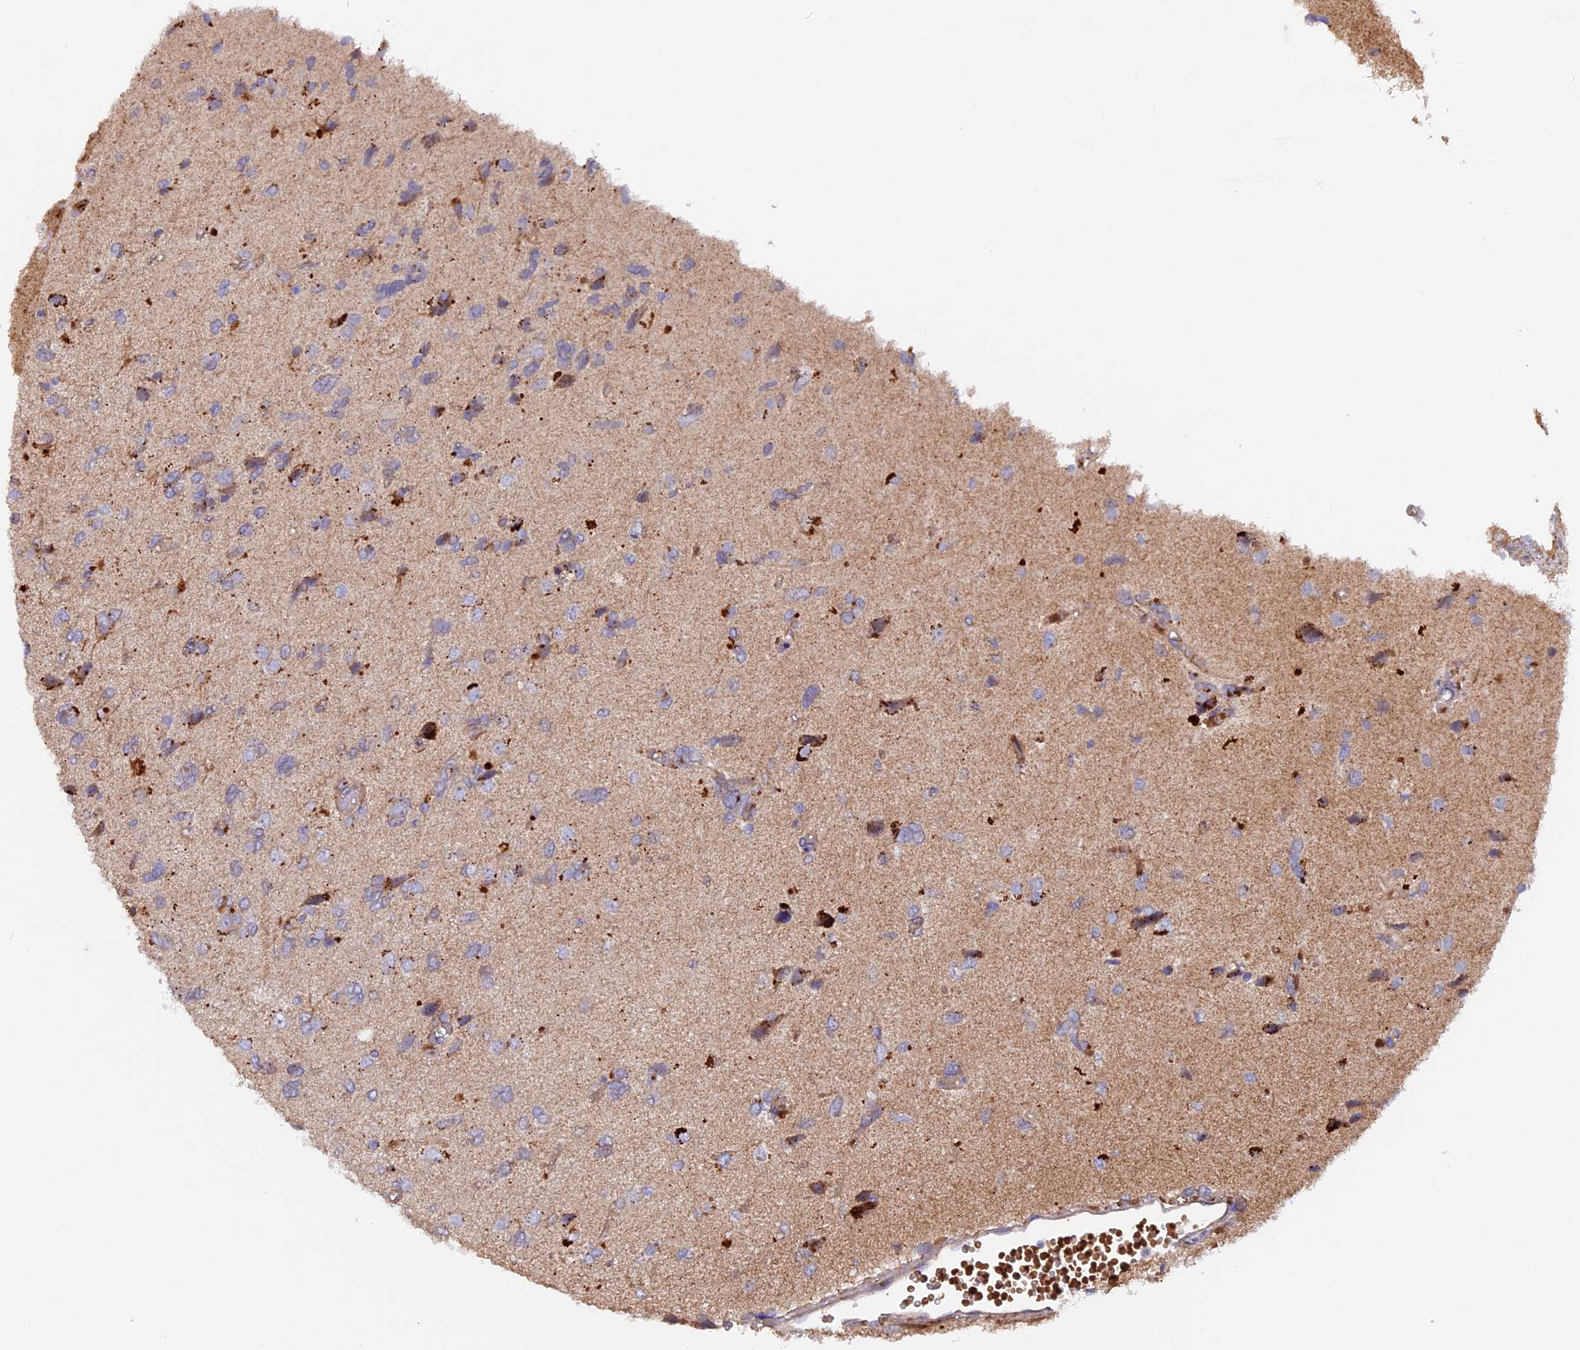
{"staining": {"intensity": "negative", "quantity": "none", "location": "none"}, "tissue": "glioma", "cell_type": "Tumor cells", "image_type": "cancer", "snomed": [{"axis": "morphology", "description": "Glioma, malignant, High grade"}, {"axis": "topography", "description": "Brain"}], "caption": "Immunohistochemistry (IHC) of malignant glioma (high-grade) displays no staining in tumor cells. (DAB IHC with hematoxylin counter stain).", "gene": "DUS3L", "patient": {"sex": "female", "age": 59}}